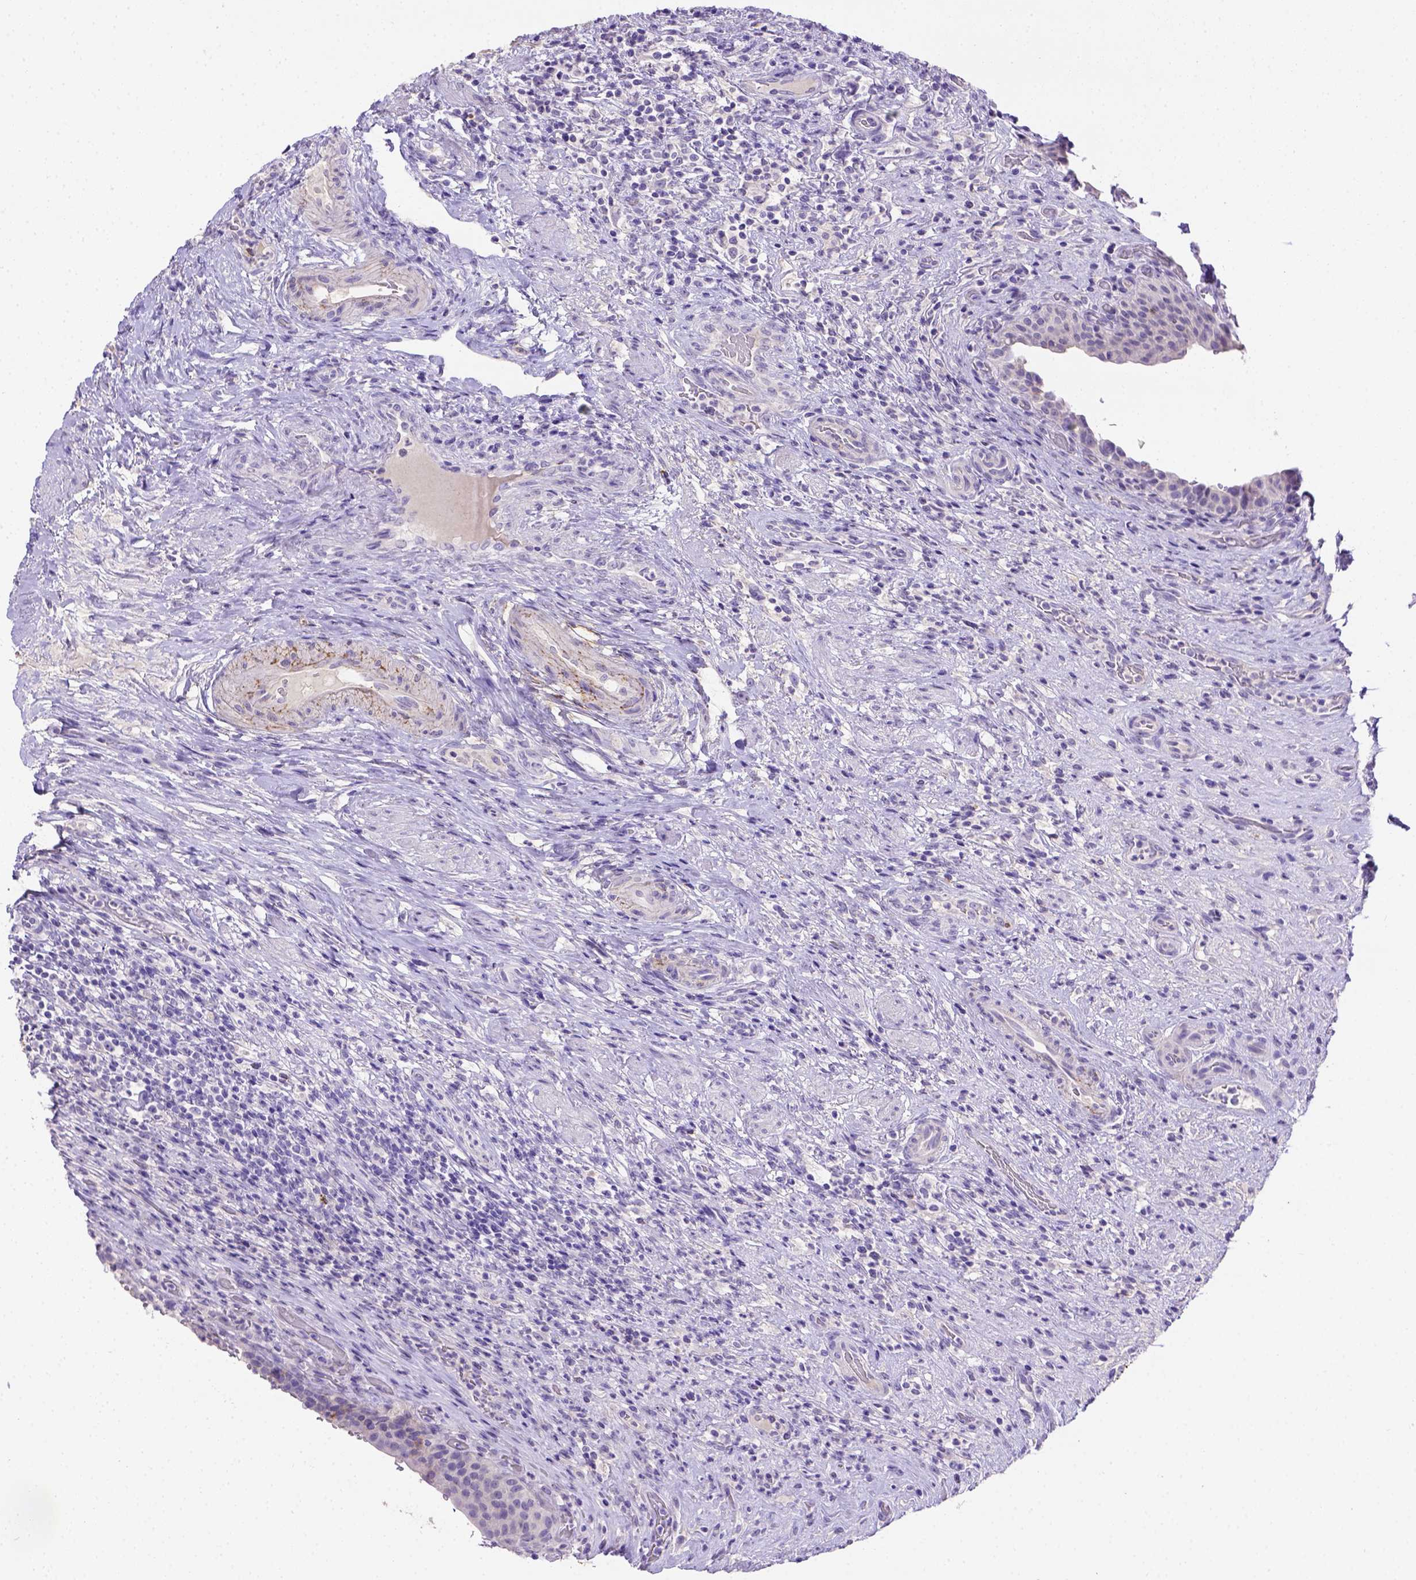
{"staining": {"intensity": "negative", "quantity": "none", "location": "none"}, "tissue": "urinary bladder", "cell_type": "Urothelial cells", "image_type": "normal", "snomed": [{"axis": "morphology", "description": "Normal tissue, NOS"}, {"axis": "topography", "description": "Urinary bladder"}, {"axis": "topography", "description": "Peripheral nerve tissue"}], "caption": "Immunohistochemistry photomicrograph of benign urinary bladder stained for a protein (brown), which shows no staining in urothelial cells.", "gene": "B3GAT1", "patient": {"sex": "male", "age": 66}}